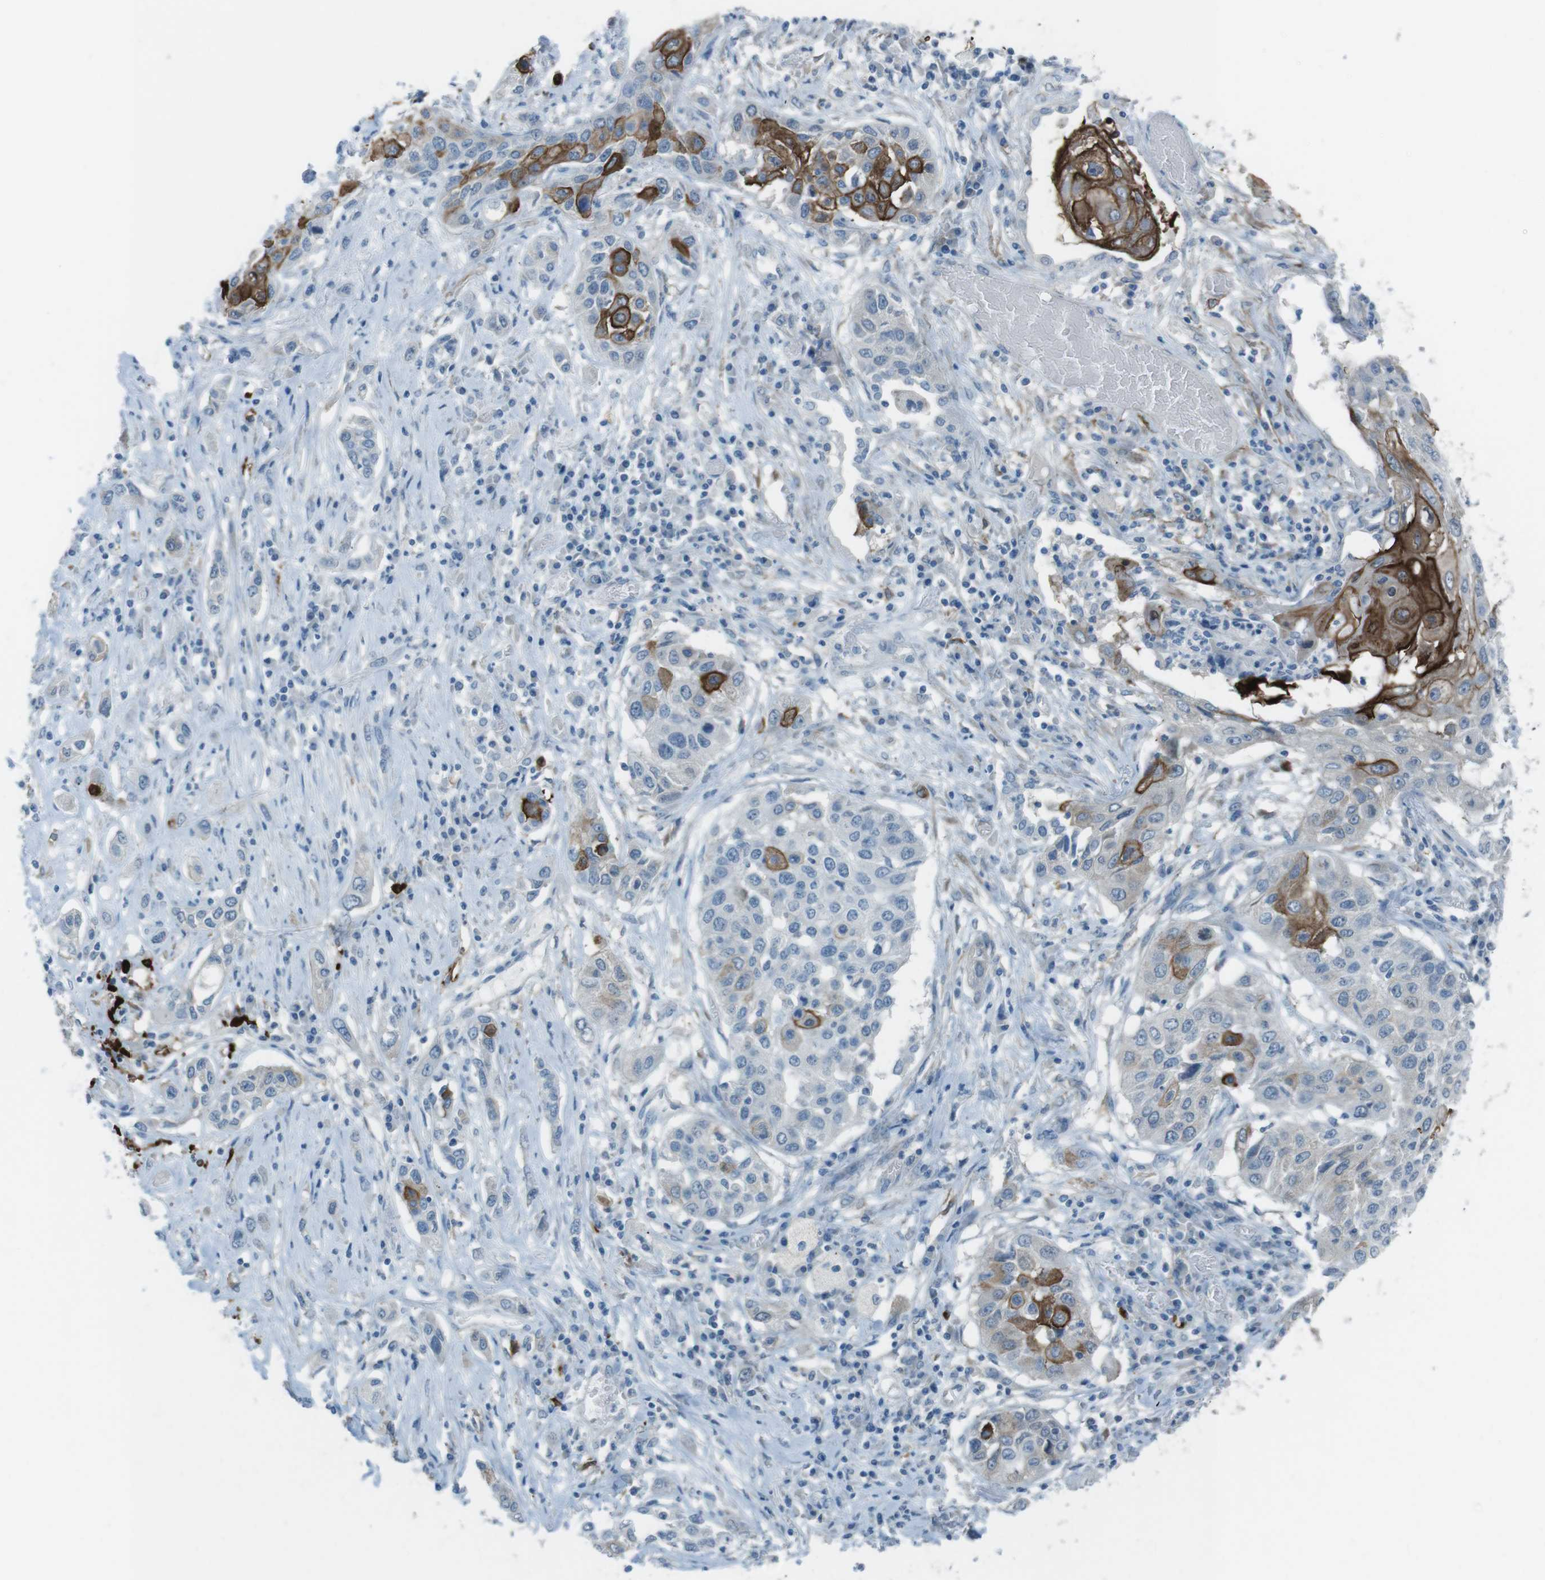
{"staining": {"intensity": "strong", "quantity": "<25%", "location": "cytoplasmic/membranous"}, "tissue": "lung cancer", "cell_type": "Tumor cells", "image_type": "cancer", "snomed": [{"axis": "morphology", "description": "Squamous cell carcinoma, NOS"}, {"axis": "topography", "description": "Lung"}], "caption": "Lung squamous cell carcinoma stained with a brown dye demonstrates strong cytoplasmic/membranous positive positivity in approximately <25% of tumor cells.", "gene": "TUBB2A", "patient": {"sex": "male", "age": 71}}